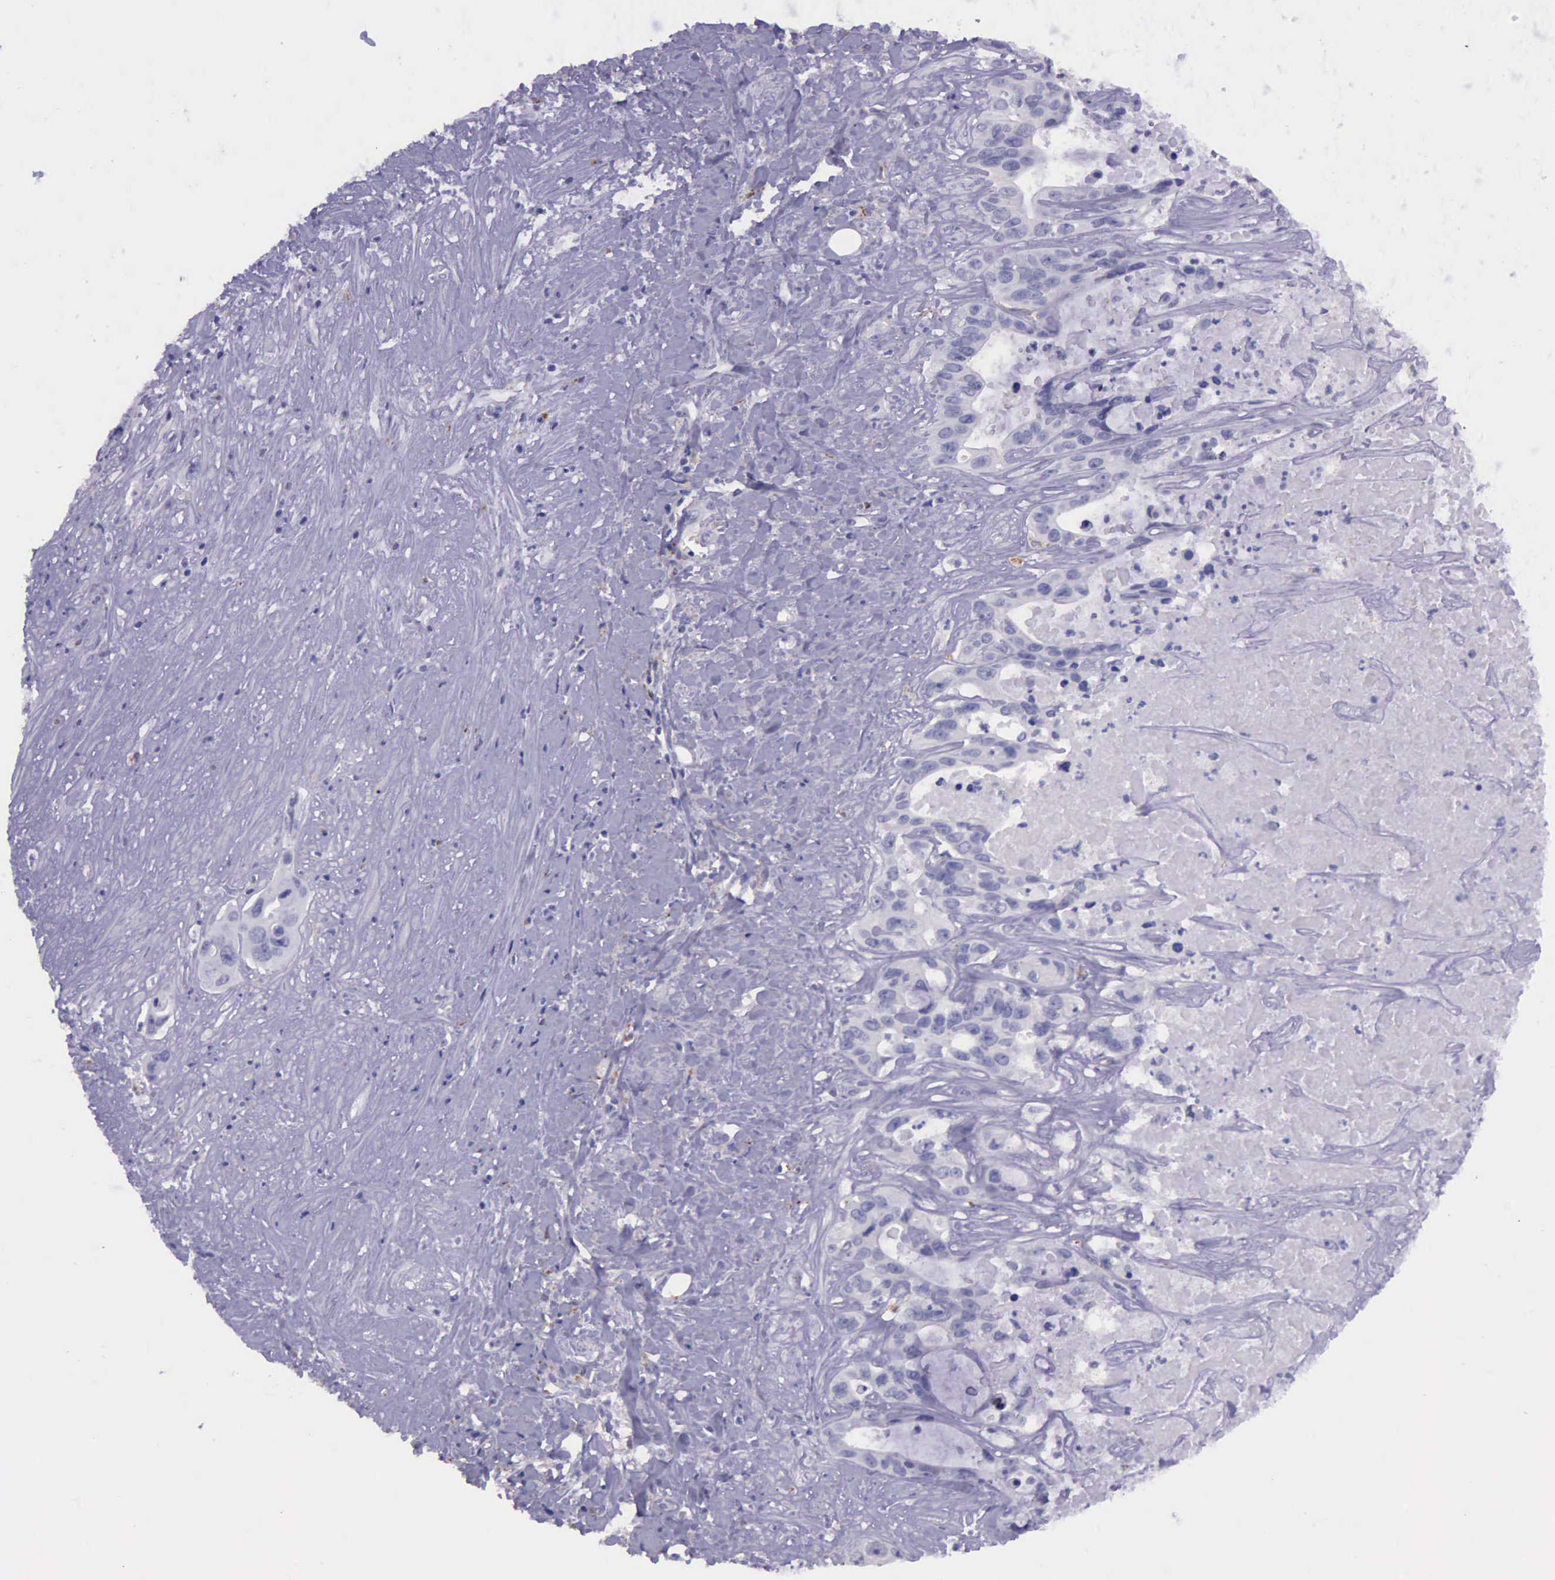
{"staining": {"intensity": "negative", "quantity": "none", "location": "none"}, "tissue": "liver cancer", "cell_type": "Tumor cells", "image_type": "cancer", "snomed": [{"axis": "morphology", "description": "Cholangiocarcinoma"}, {"axis": "topography", "description": "Liver"}], "caption": "This image is of liver cancer stained with immunohistochemistry (IHC) to label a protein in brown with the nuclei are counter-stained blue. There is no expression in tumor cells. (Brightfield microscopy of DAB immunohistochemistry (IHC) at high magnification).", "gene": "GLA", "patient": {"sex": "female", "age": 65}}